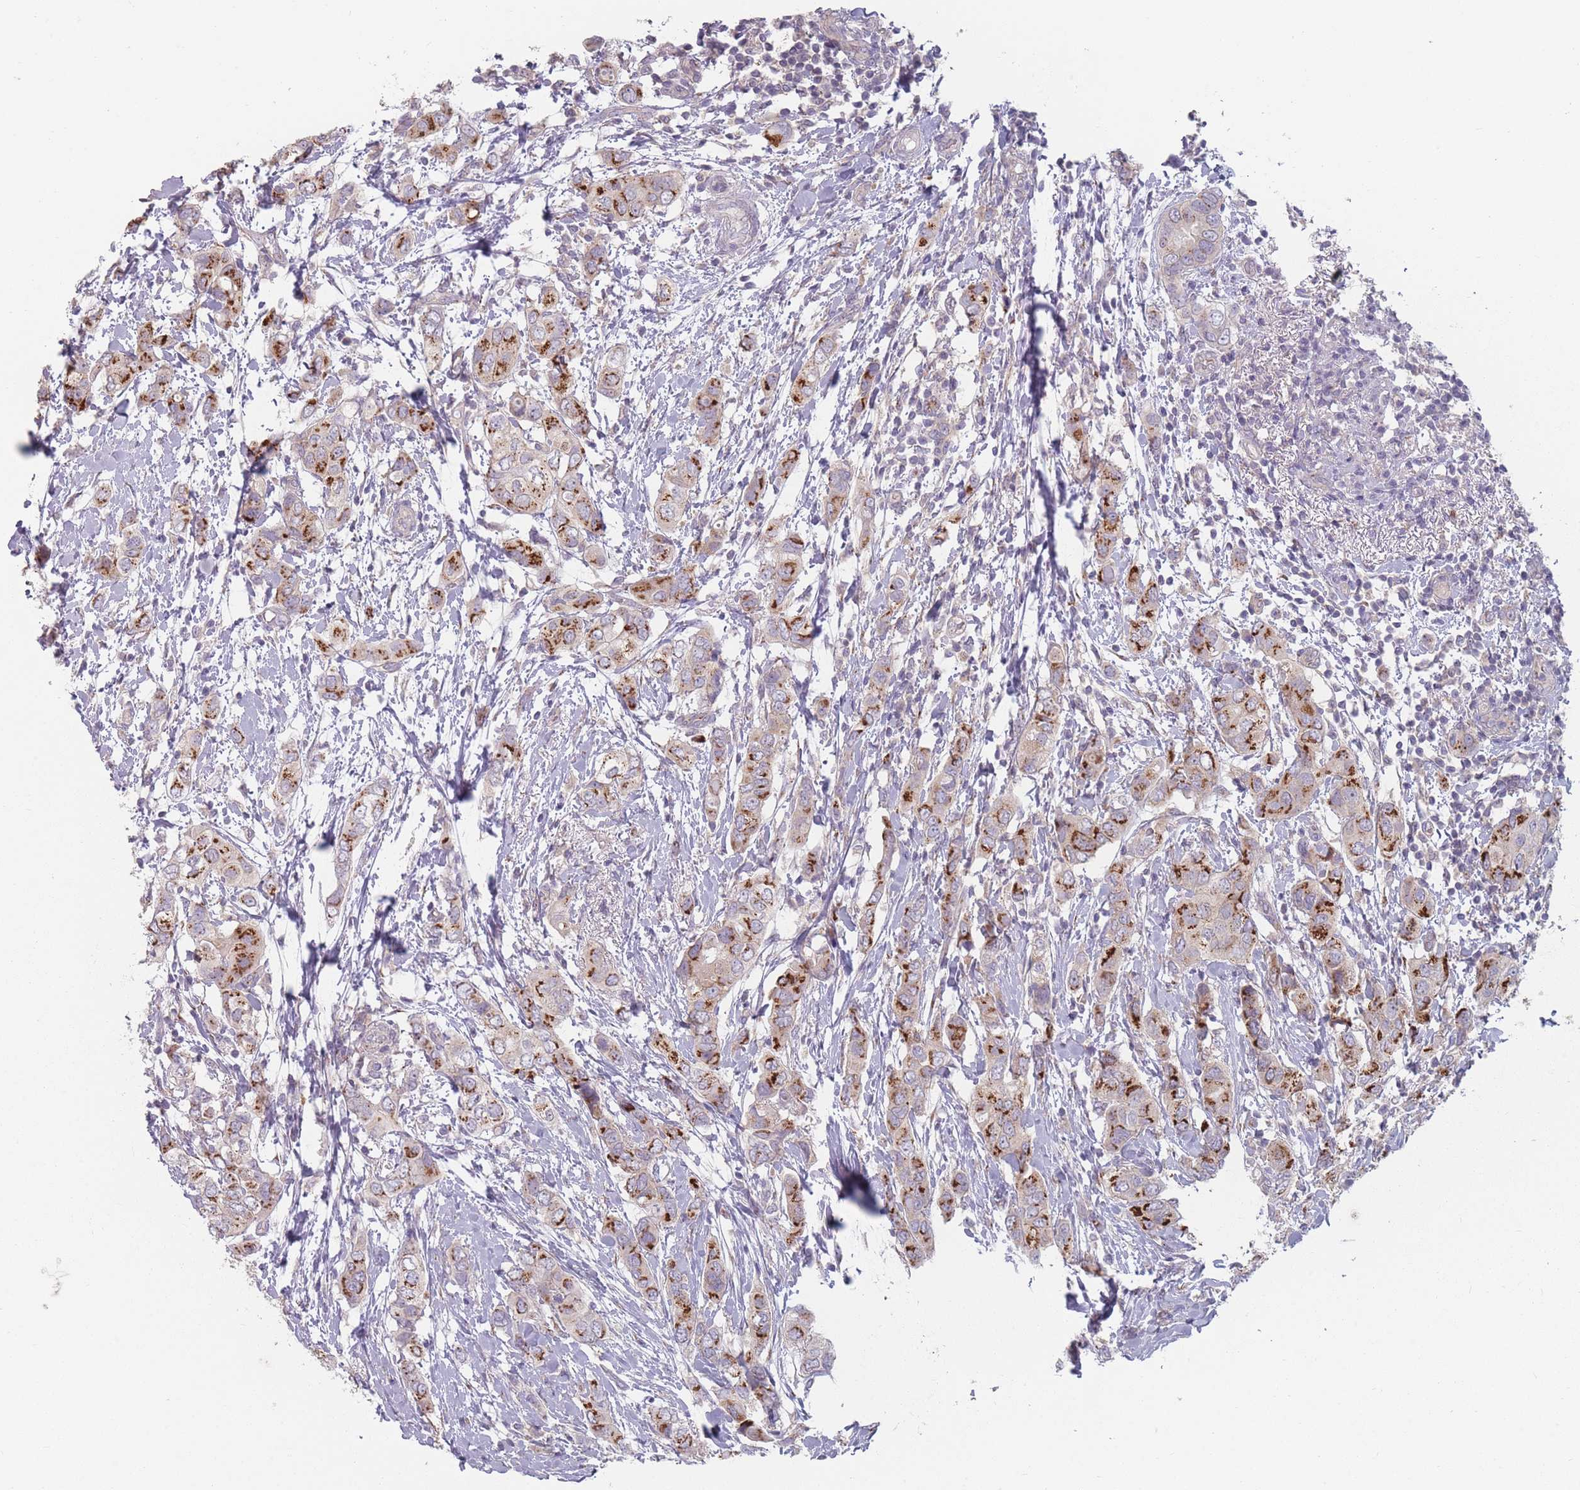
{"staining": {"intensity": "strong", "quantity": "25%-75%", "location": "cytoplasmic/membranous"}, "tissue": "breast cancer", "cell_type": "Tumor cells", "image_type": "cancer", "snomed": [{"axis": "morphology", "description": "Lobular carcinoma"}, {"axis": "topography", "description": "Breast"}], "caption": "Brown immunohistochemical staining in human breast cancer demonstrates strong cytoplasmic/membranous staining in about 25%-75% of tumor cells.", "gene": "AKAIN1", "patient": {"sex": "female", "age": 51}}